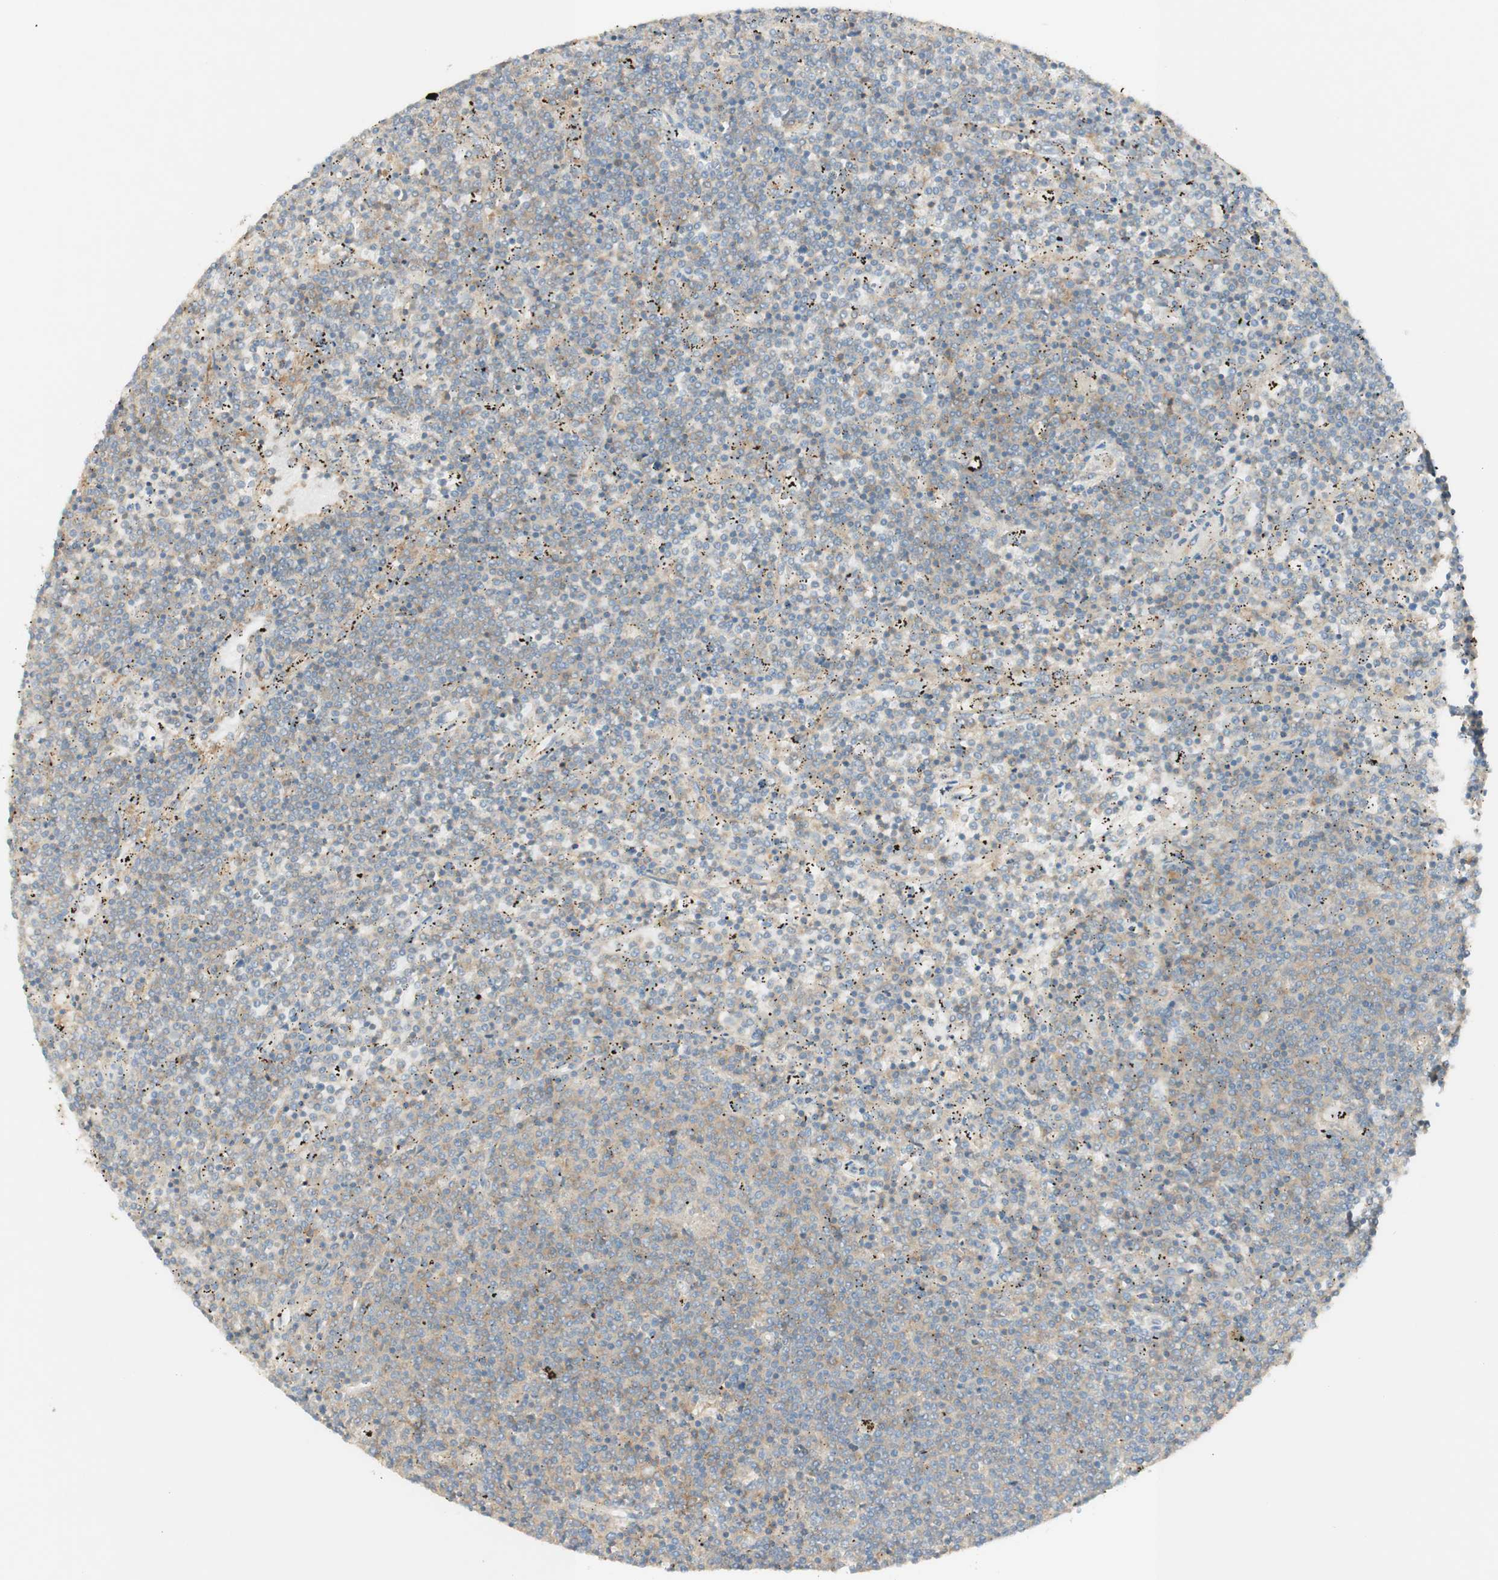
{"staining": {"intensity": "moderate", "quantity": "25%-75%", "location": "cytoplasmic/membranous"}, "tissue": "lymphoma", "cell_type": "Tumor cells", "image_type": "cancer", "snomed": [{"axis": "morphology", "description": "Malignant lymphoma, non-Hodgkin's type, Low grade"}, {"axis": "topography", "description": "Spleen"}], "caption": "Immunohistochemistry photomicrograph of neoplastic tissue: lymphoma stained using immunohistochemistry exhibits medium levels of moderate protein expression localized specifically in the cytoplasmic/membranous of tumor cells, appearing as a cytoplasmic/membranous brown color.", "gene": "IKBKG", "patient": {"sex": "female", "age": 50}}